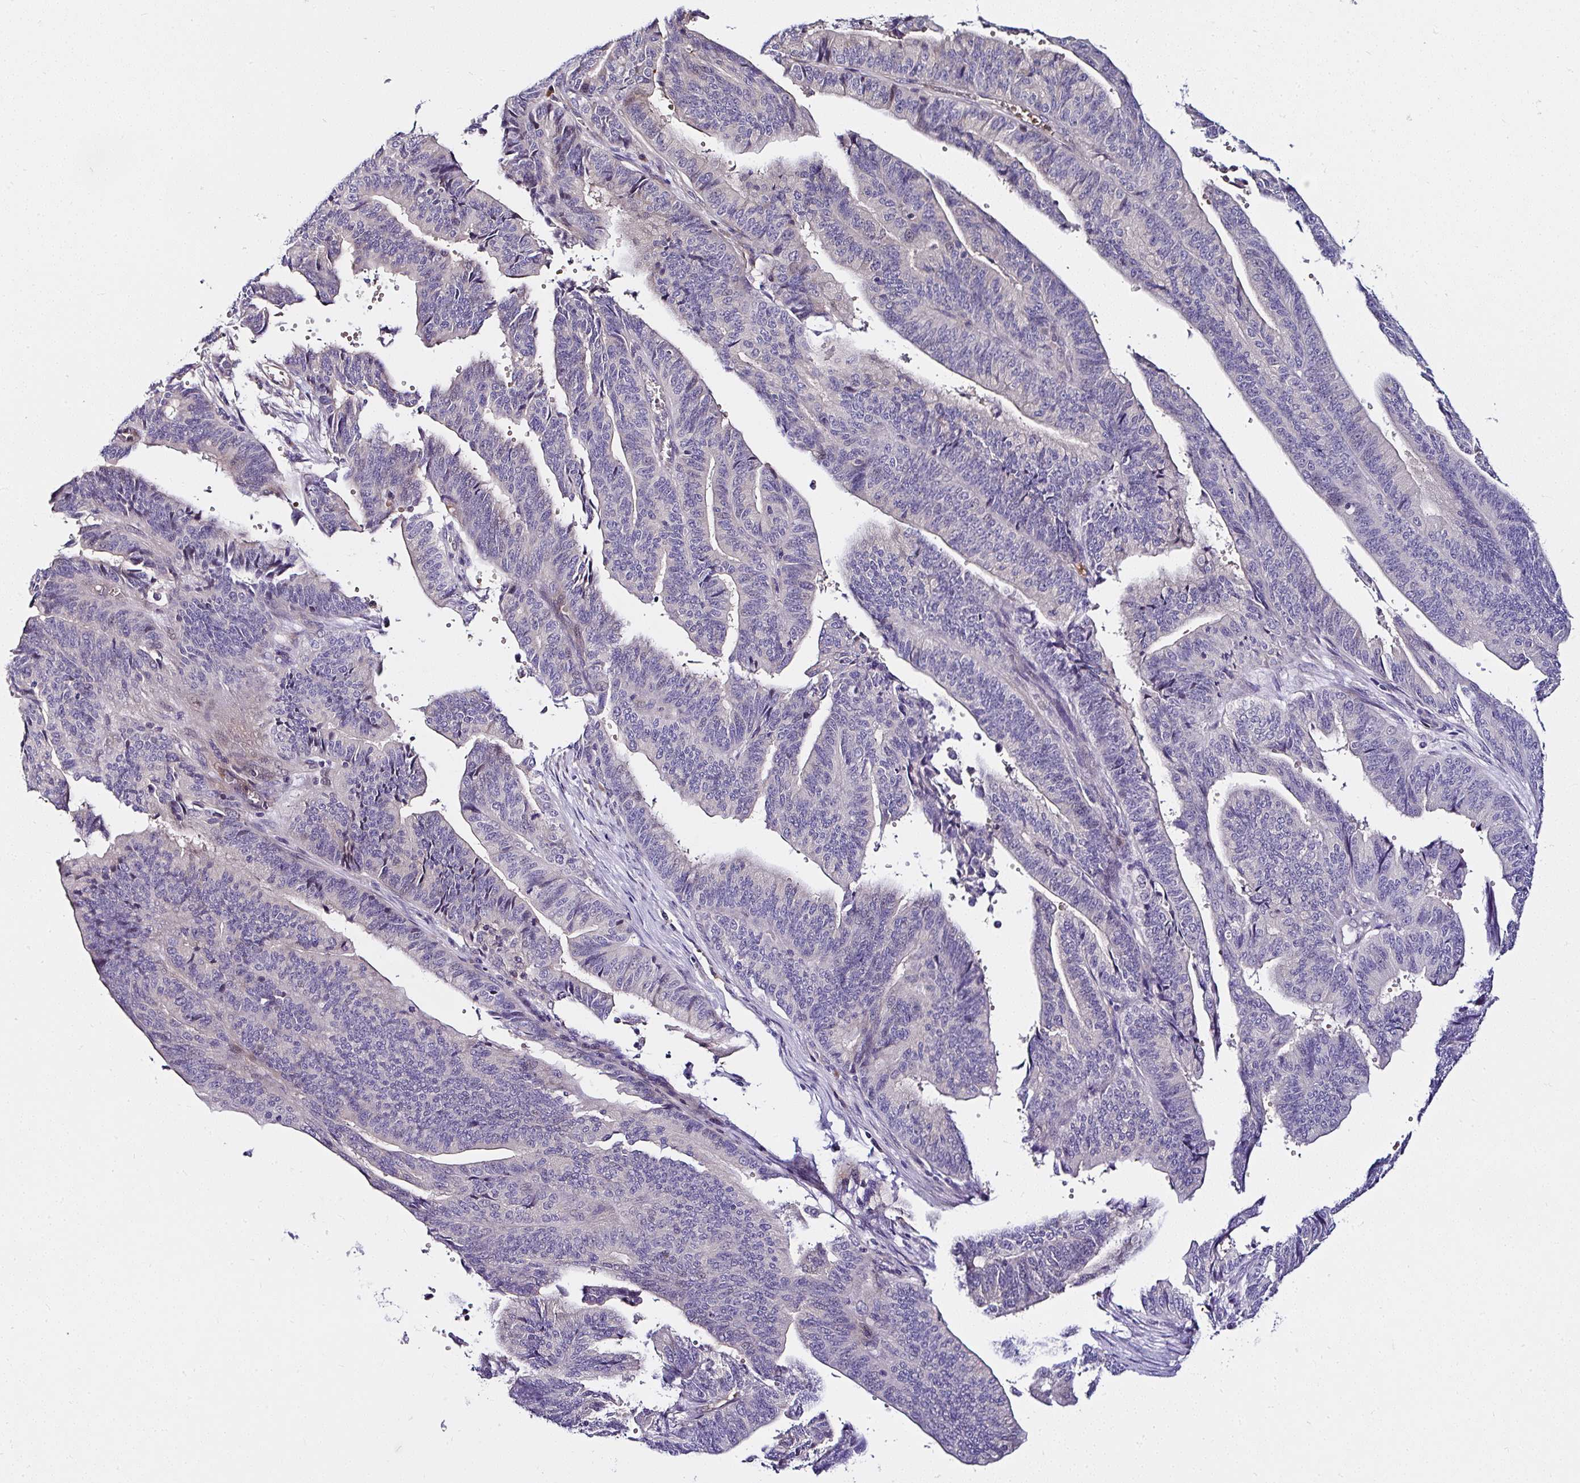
{"staining": {"intensity": "negative", "quantity": "none", "location": "none"}, "tissue": "endometrial cancer", "cell_type": "Tumor cells", "image_type": "cancer", "snomed": [{"axis": "morphology", "description": "Adenocarcinoma, NOS"}, {"axis": "topography", "description": "Endometrium"}], "caption": "Tumor cells show no significant protein expression in endometrial adenocarcinoma.", "gene": "DEPDC5", "patient": {"sex": "female", "age": 65}}